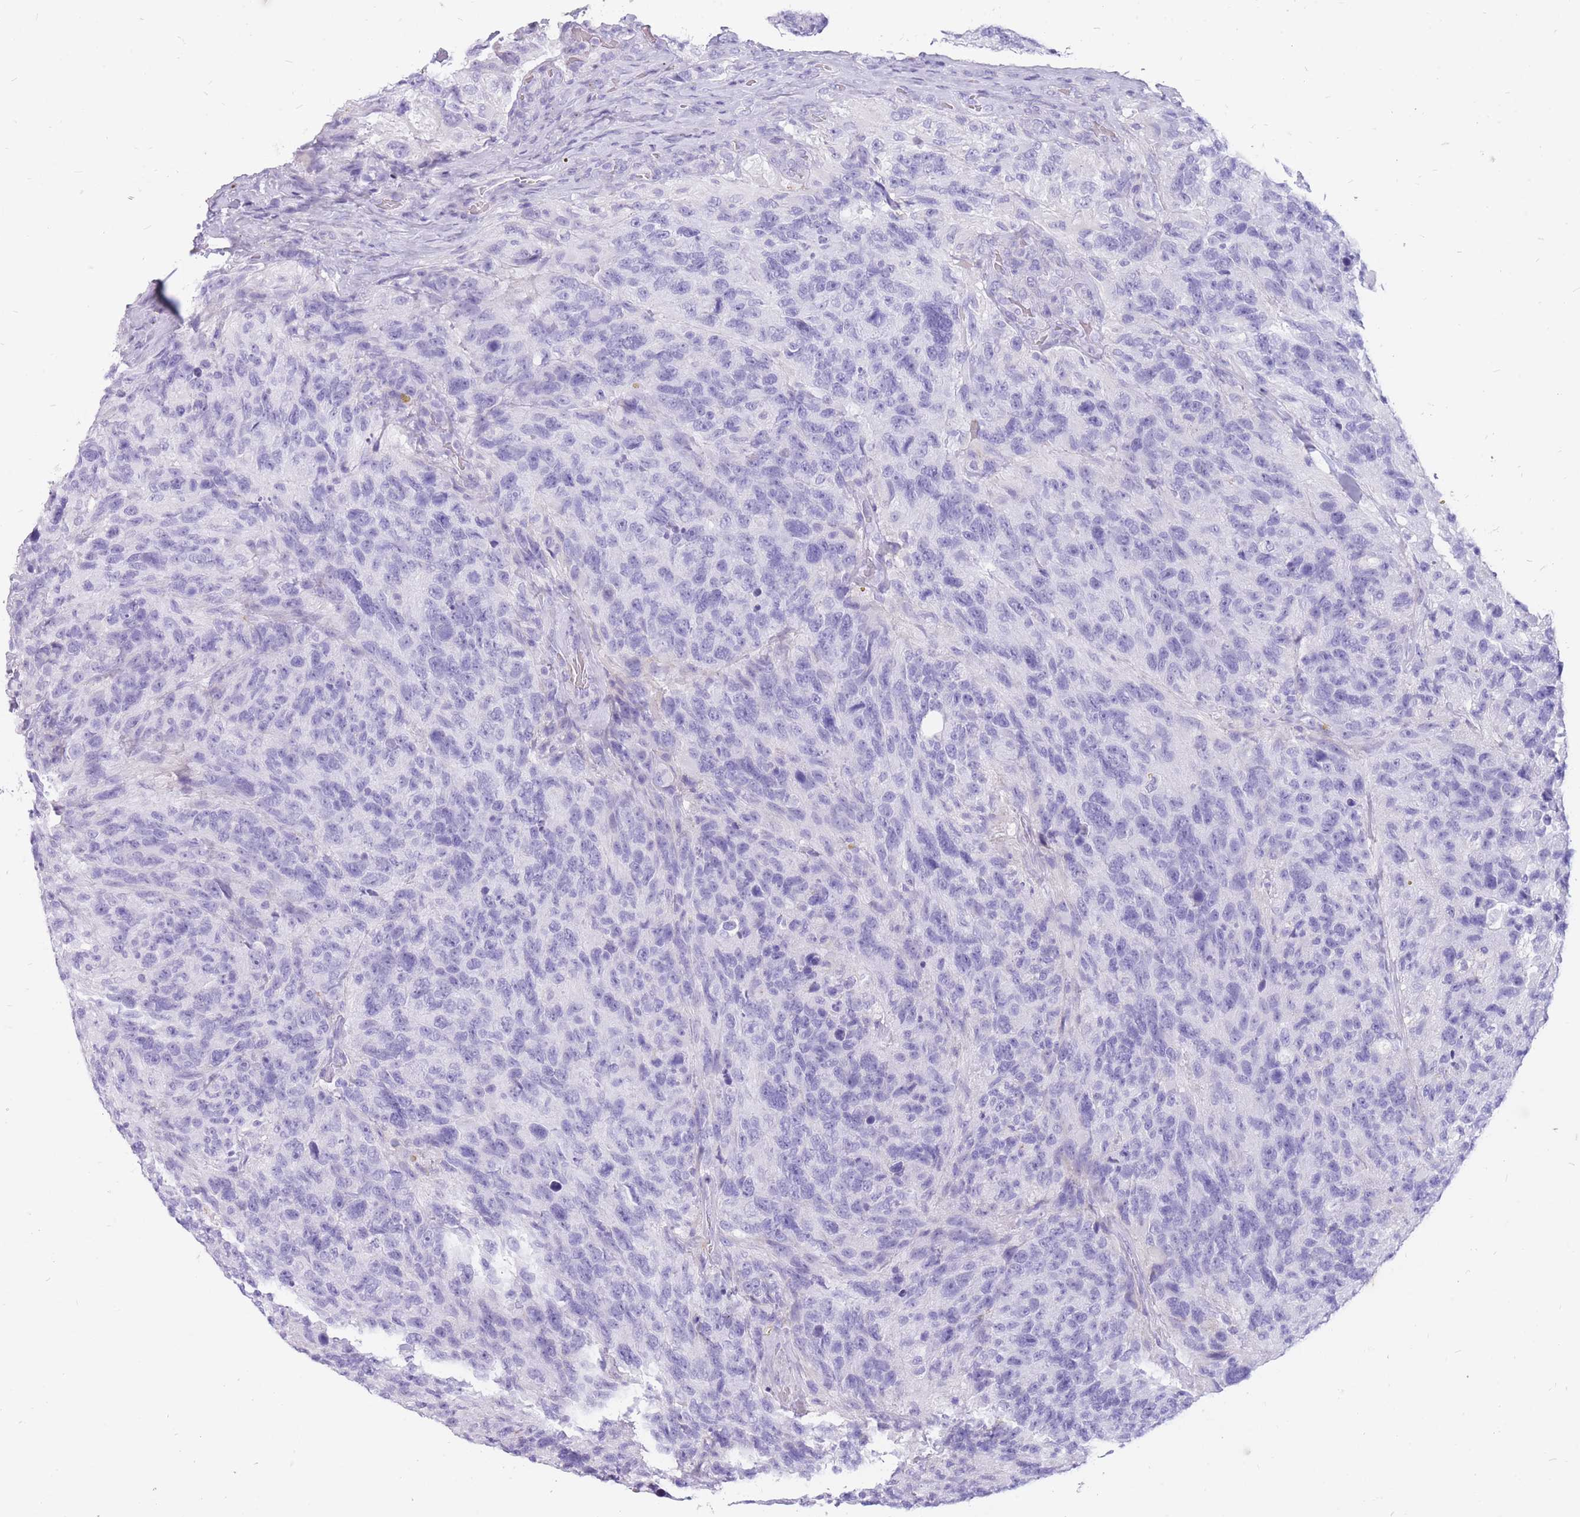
{"staining": {"intensity": "negative", "quantity": "none", "location": "none"}, "tissue": "glioma", "cell_type": "Tumor cells", "image_type": "cancer", "snomed": [{"axis": "morphology", "description": "Glioma, malignant, High grade"}, {"axis": "topography", "description": "Brain"}], "caption": "Immunohistochemistry image of malignant glioma (high-grade) stained for a protein (brown), which shows no positivity in tumor cells.", "gene": "ZFP37", "patient": {"sex": "male", "age": 69}}